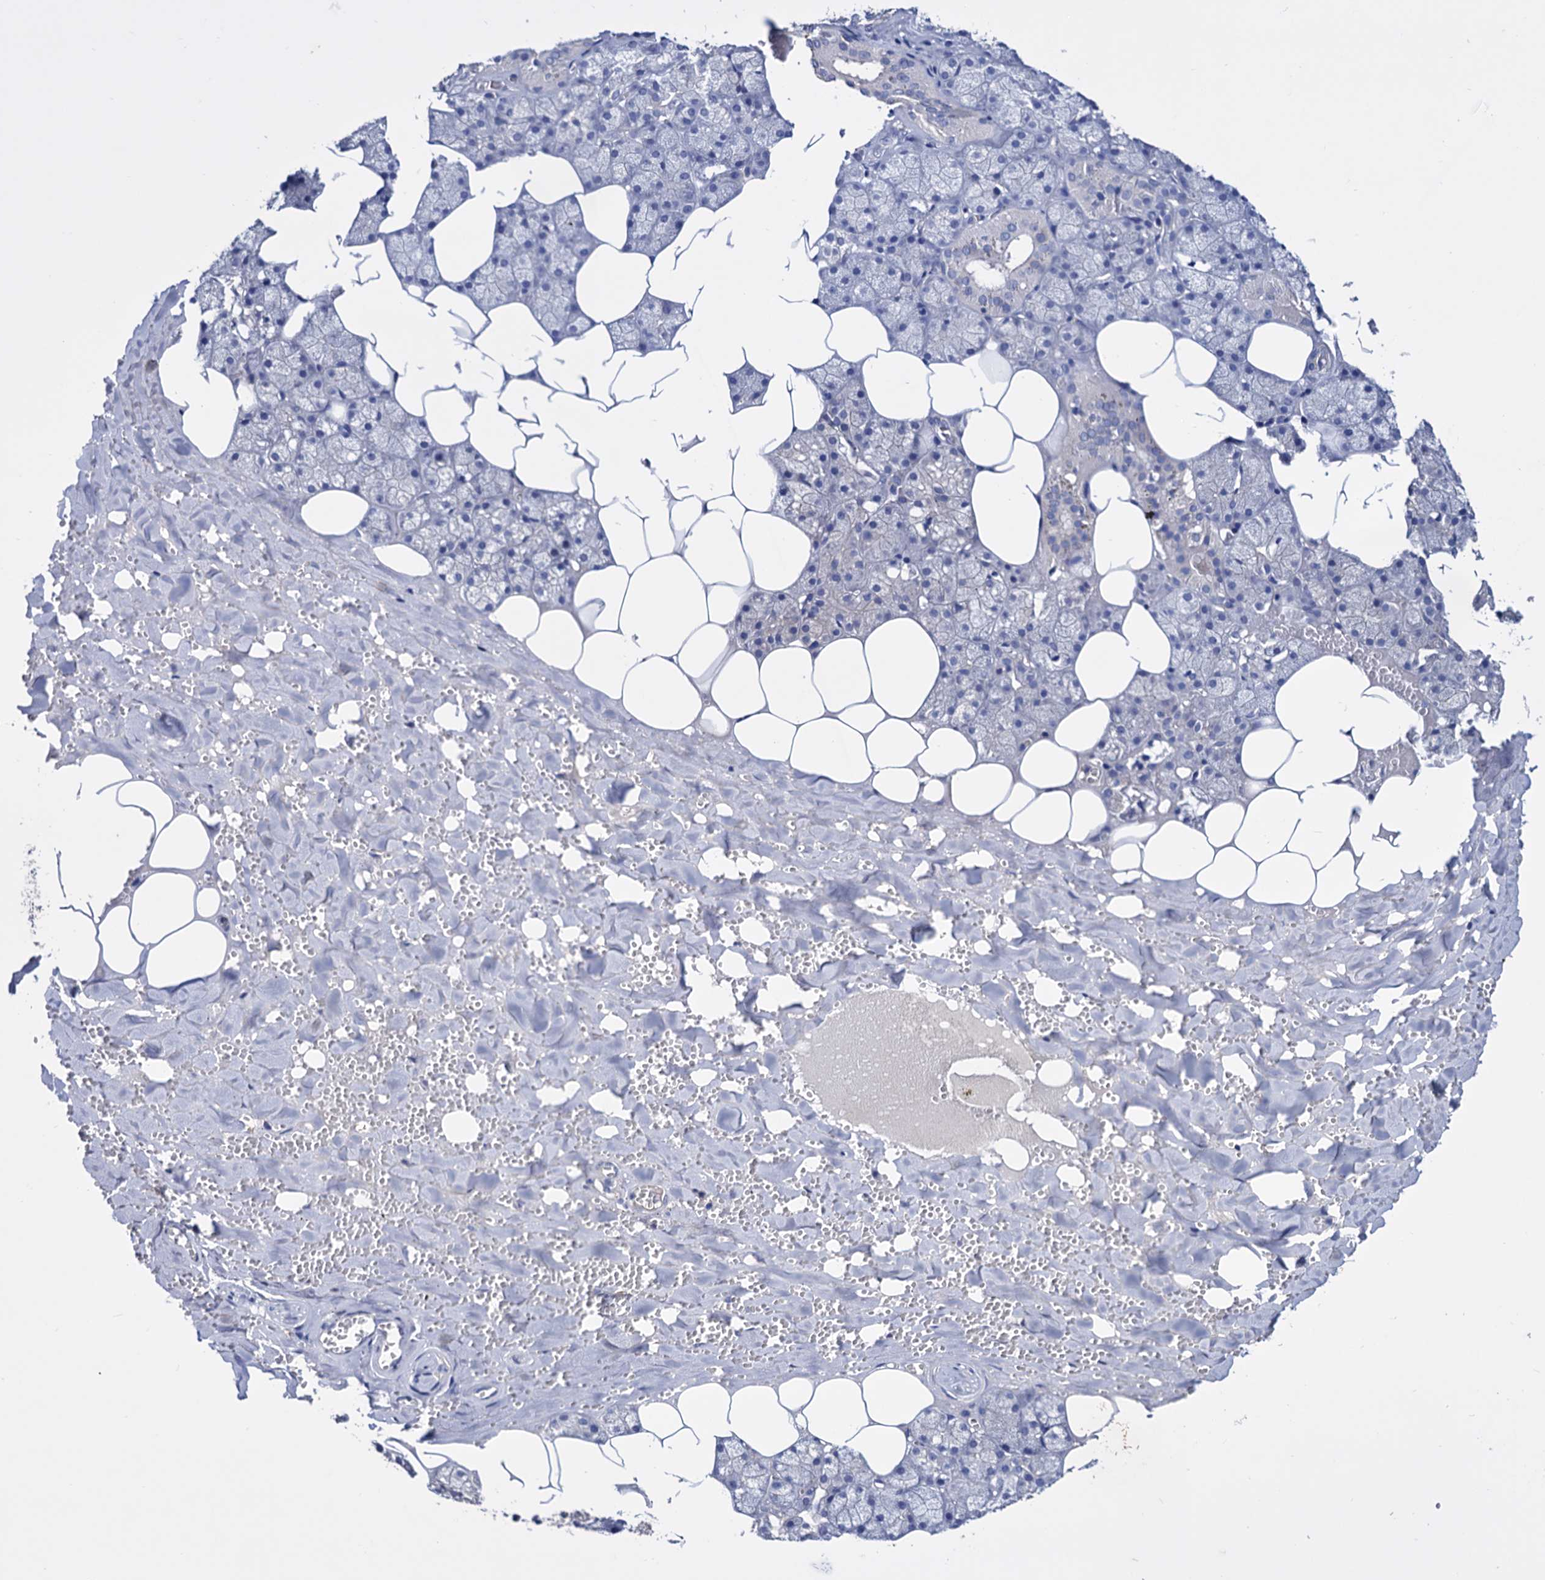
{"staining": {"intensity": "negative", "quantity": "none", "location": "none"}, "tissue": "salivary gland", "cell_type": "Glandular cells", "image_type": "normal", "snomed": [{"axis": "morphology", "description": "Normal tissue, NOS"}, {"axis": "topography", "description": "Salivary gland"}], "caption": "An IHC image of unremarkable salivary gland is shown. There is no staining in glandular cells of salivary gland.", "gene": "NPAS4", "patient": {"sex": "male", "age": 62}}